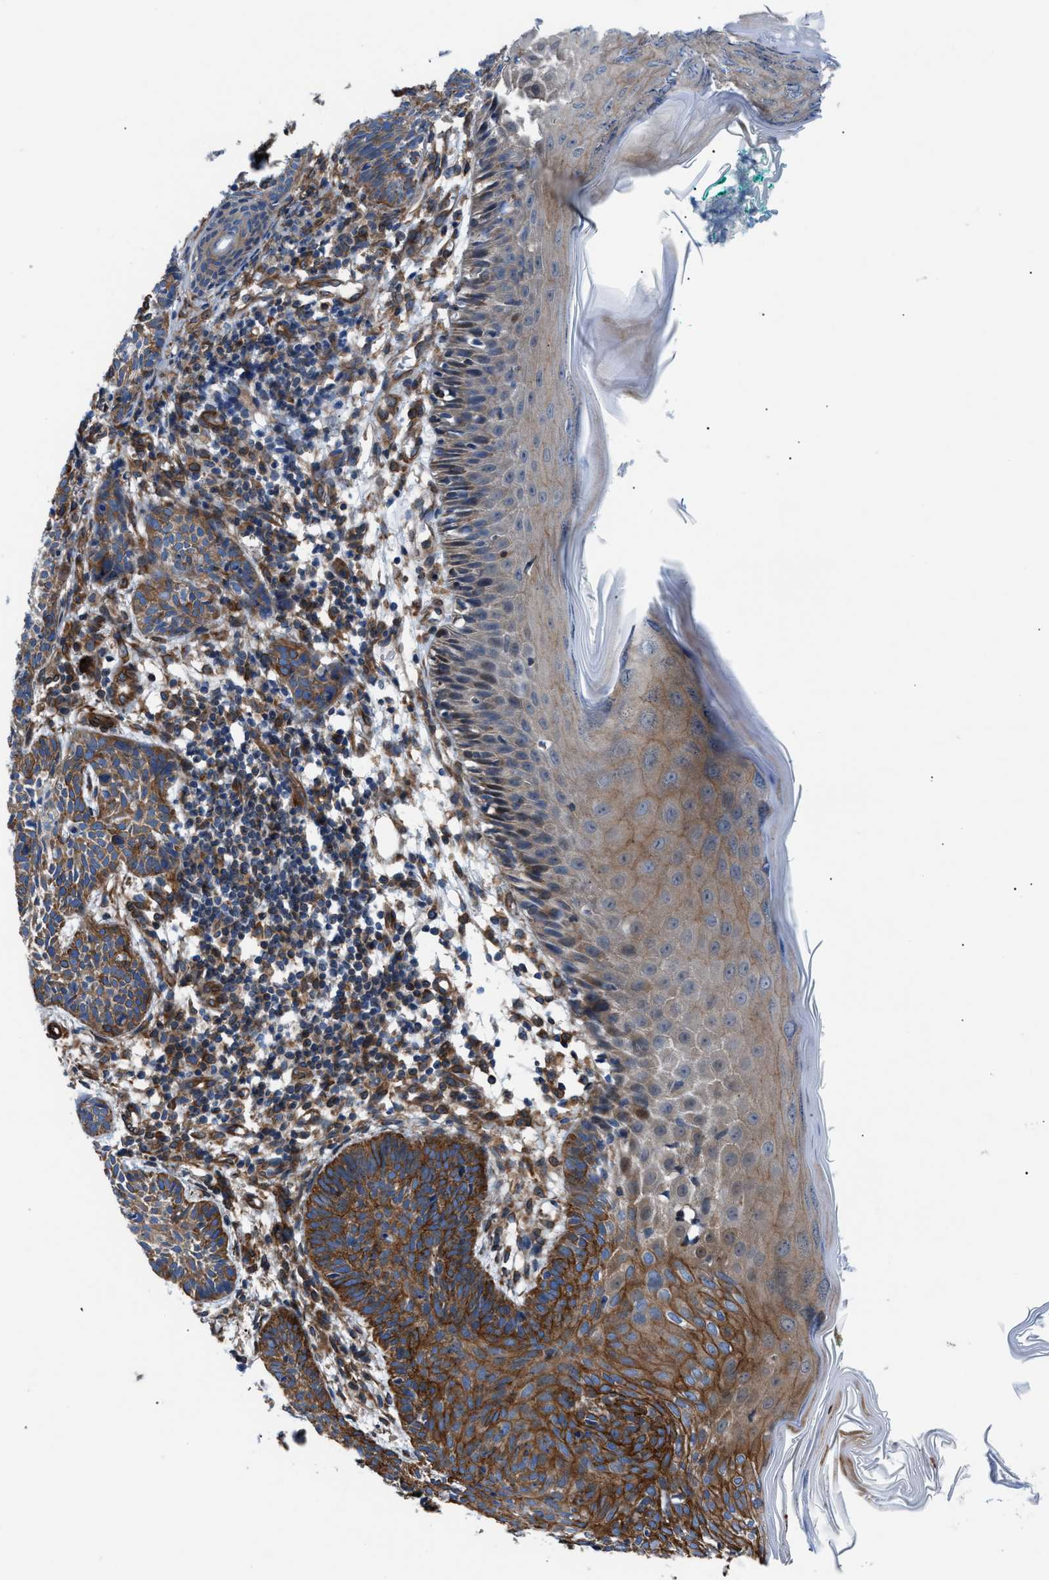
{"staining": {"intensity": "moderate", "quantity": ">75%", "location": "cytoplasmic/membranous"}, "tissue": "skin cancer", "cell_type": "Tumor cells", "image_type": "cancer", "snomed": [{"axis": "morphology", "description": "Basal cell carcinoma"}, {"axis": "topography", "description": "Skin"}], "caption": "About >75% of tumor cells in human skin cancer (basal cell carcinoma) demonstrate moderate cytoplasmic/membranous protein expression as visualized by brown immunohistochemical staining.", "gene": "DMAC1", "patient": {"sex": "male", "age": 60}}